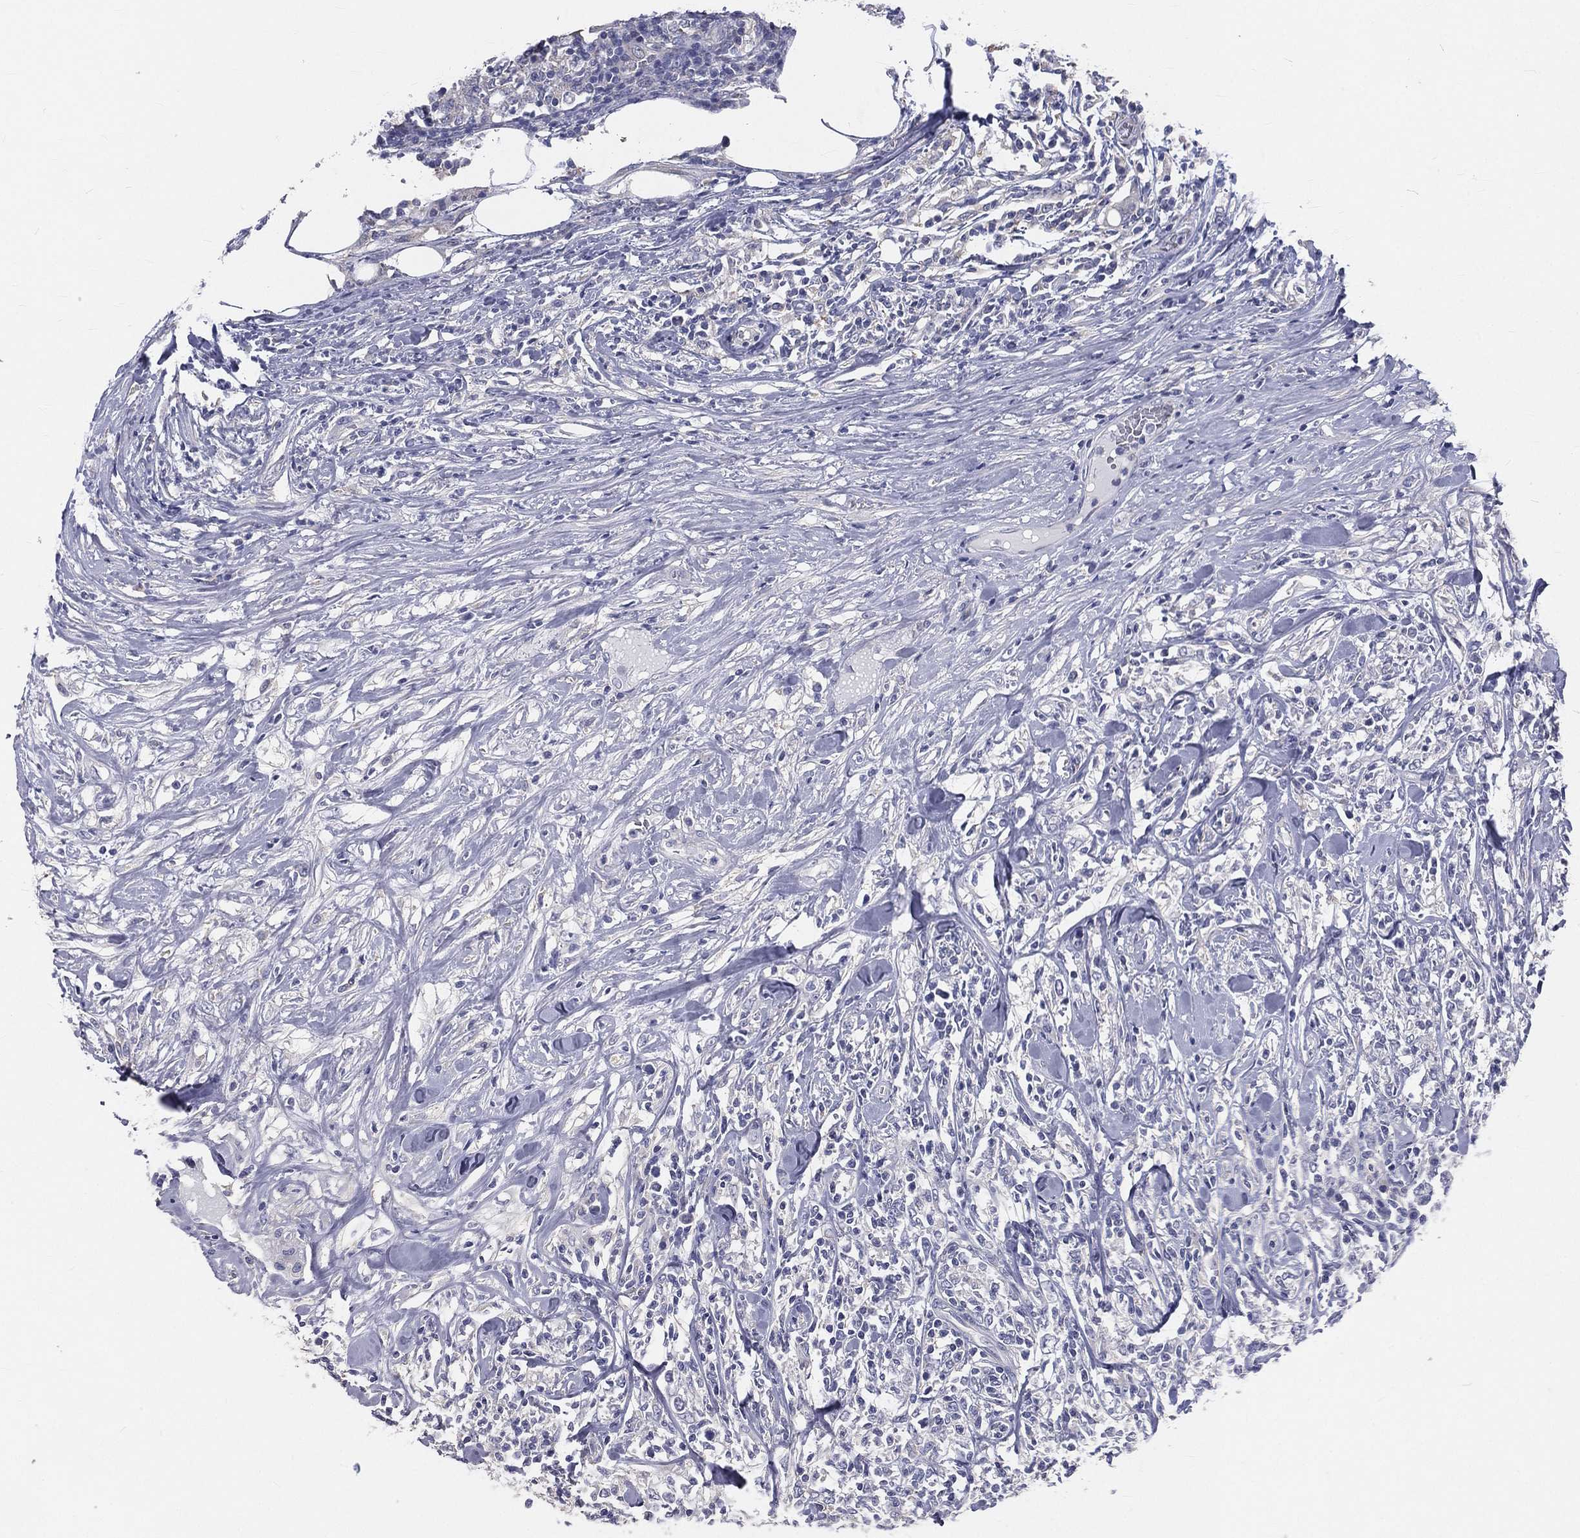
{"staining": {"intensity": "negative", "quantity": "none", "location": "none"}, "tissue": "lymphoma", "cell_type": "Tumor cells", "image_type": "cancer", "snomed": [{"axis": "morphology", "description": "Malignant lymphoma, non-Hodgkin's type, High grade"}, {"axis": "topography", "description": "Lymph node"}], "caption": "Immunohistochemical staining of human lymphoma demonstrates no significant positivity in tumor cells.", "gene": "MUC13", "patient": {"sex": "female", "age": 84}}